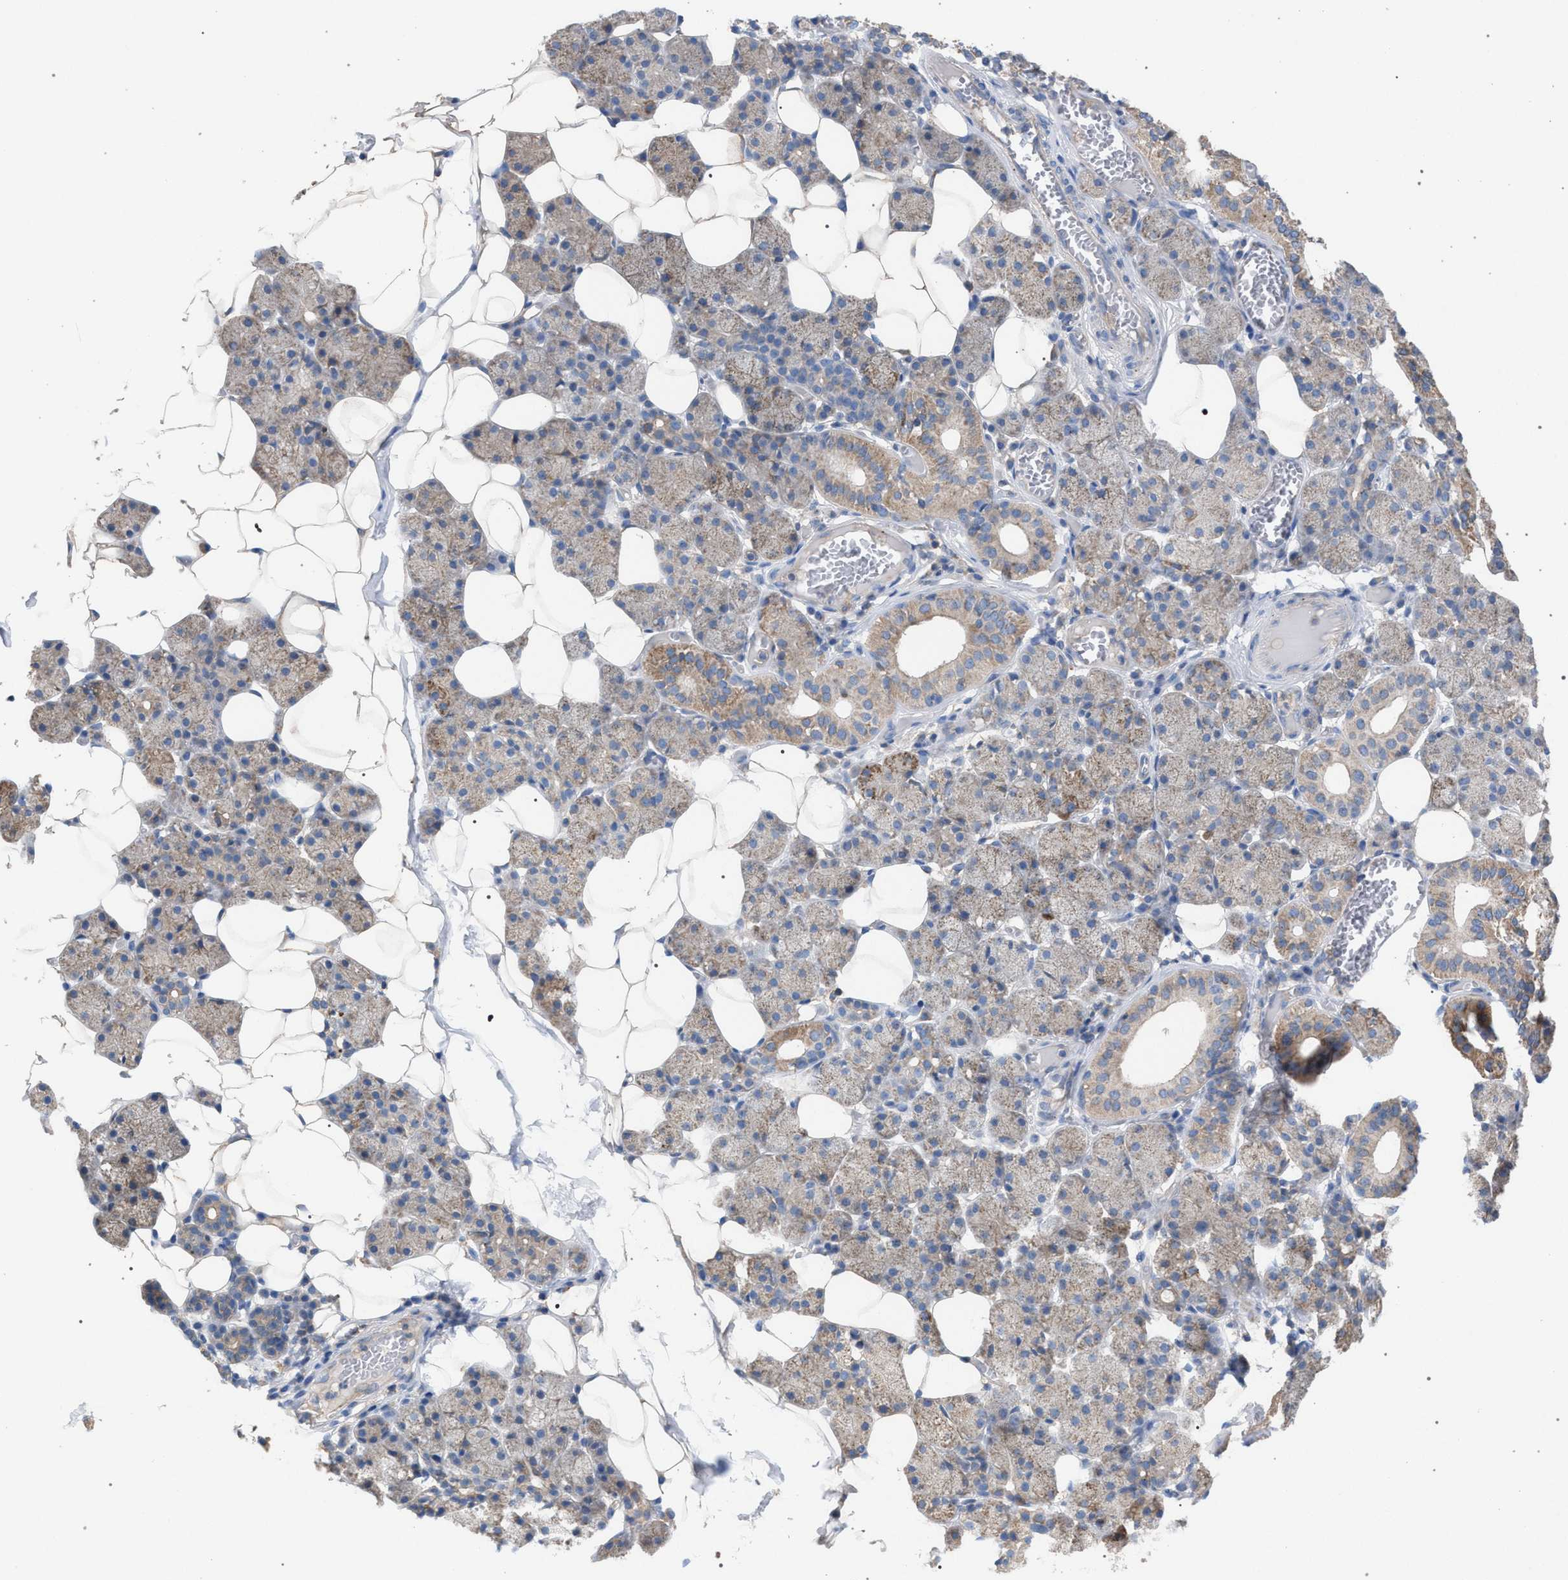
{"staining": {"intensity": "weak", "quantity": "25%-75%", "location": "cytoplasmic/membranous"}, "tissue": "salivary gland", "cell_type": "Glandular cells", "image_type": "normal", "snomed": [{"axis": "morphology", "description": "Normal tissue, NOS"}, {"axis": "topography", "description": "Salivary gland"}], "caption": "Protein staining shows weak cytoplasmic/membranous positivity in approximately 25%-75% of glandular cells in unremarkable salivary gland. (Brightfield microscopy of DAB IHC at high magnification).", "gene": "VPS13A", "patient": {"sex": "female", "age": 33}}